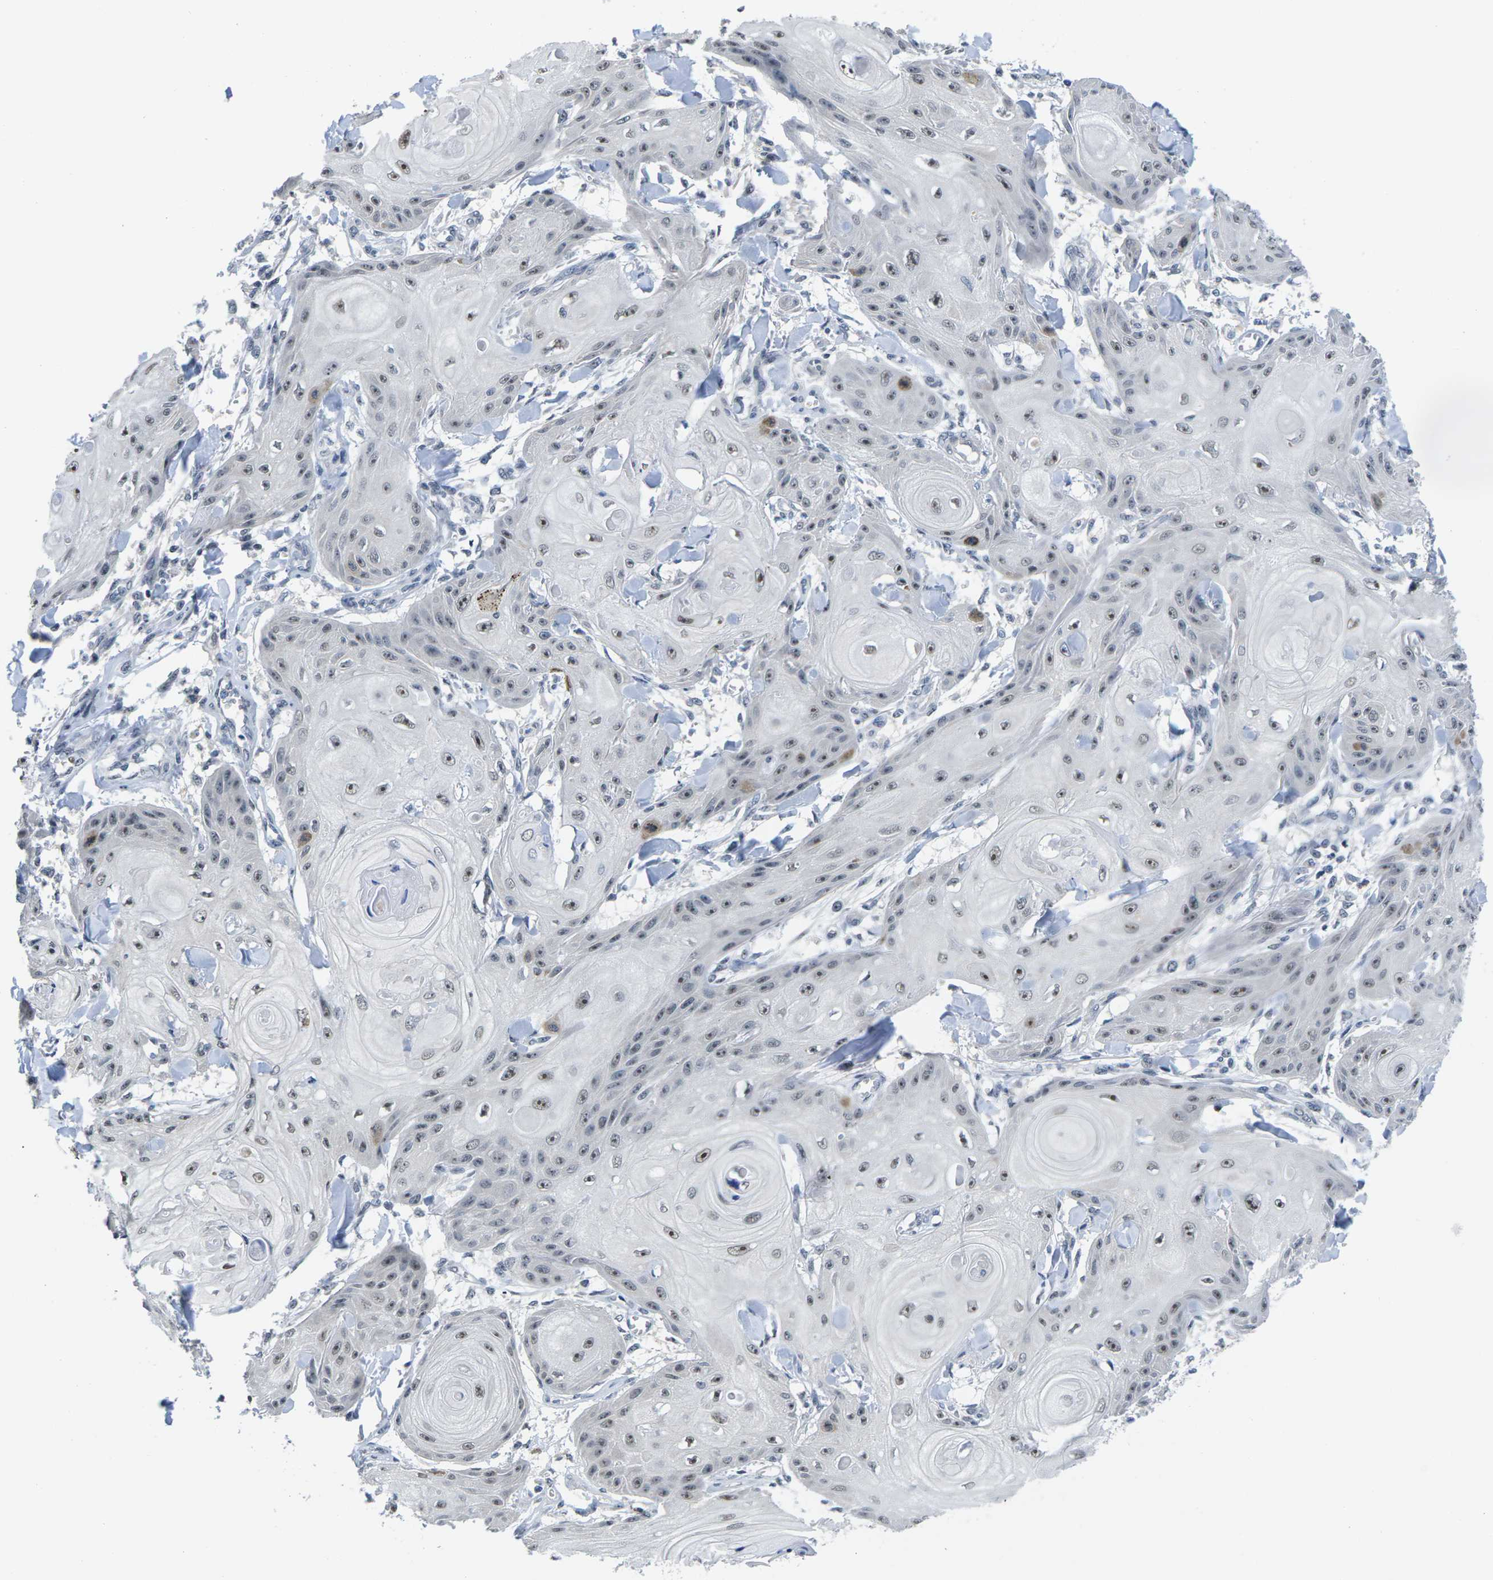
{"staining": {"intensity": "moderate", "quantity": "25%-75%", "location": "nuclear"}, "tissue": "skin cancer", "cell_type": "Tumor cells", "image_type": "cancer", "snomed": [{"axis": "morphology", "description": "Squamous cell carcinoma, NOS"}, {"axis": "topography", "description": "Skin"}], "caption": "The histopathology image exhibits staining of skin squamous cell carcinoma, revealing moderate nuclear protein expression (brown color) within tumor cells.", "gene": "NSRP1", "patient": {"sex": "male", "age": 74}}